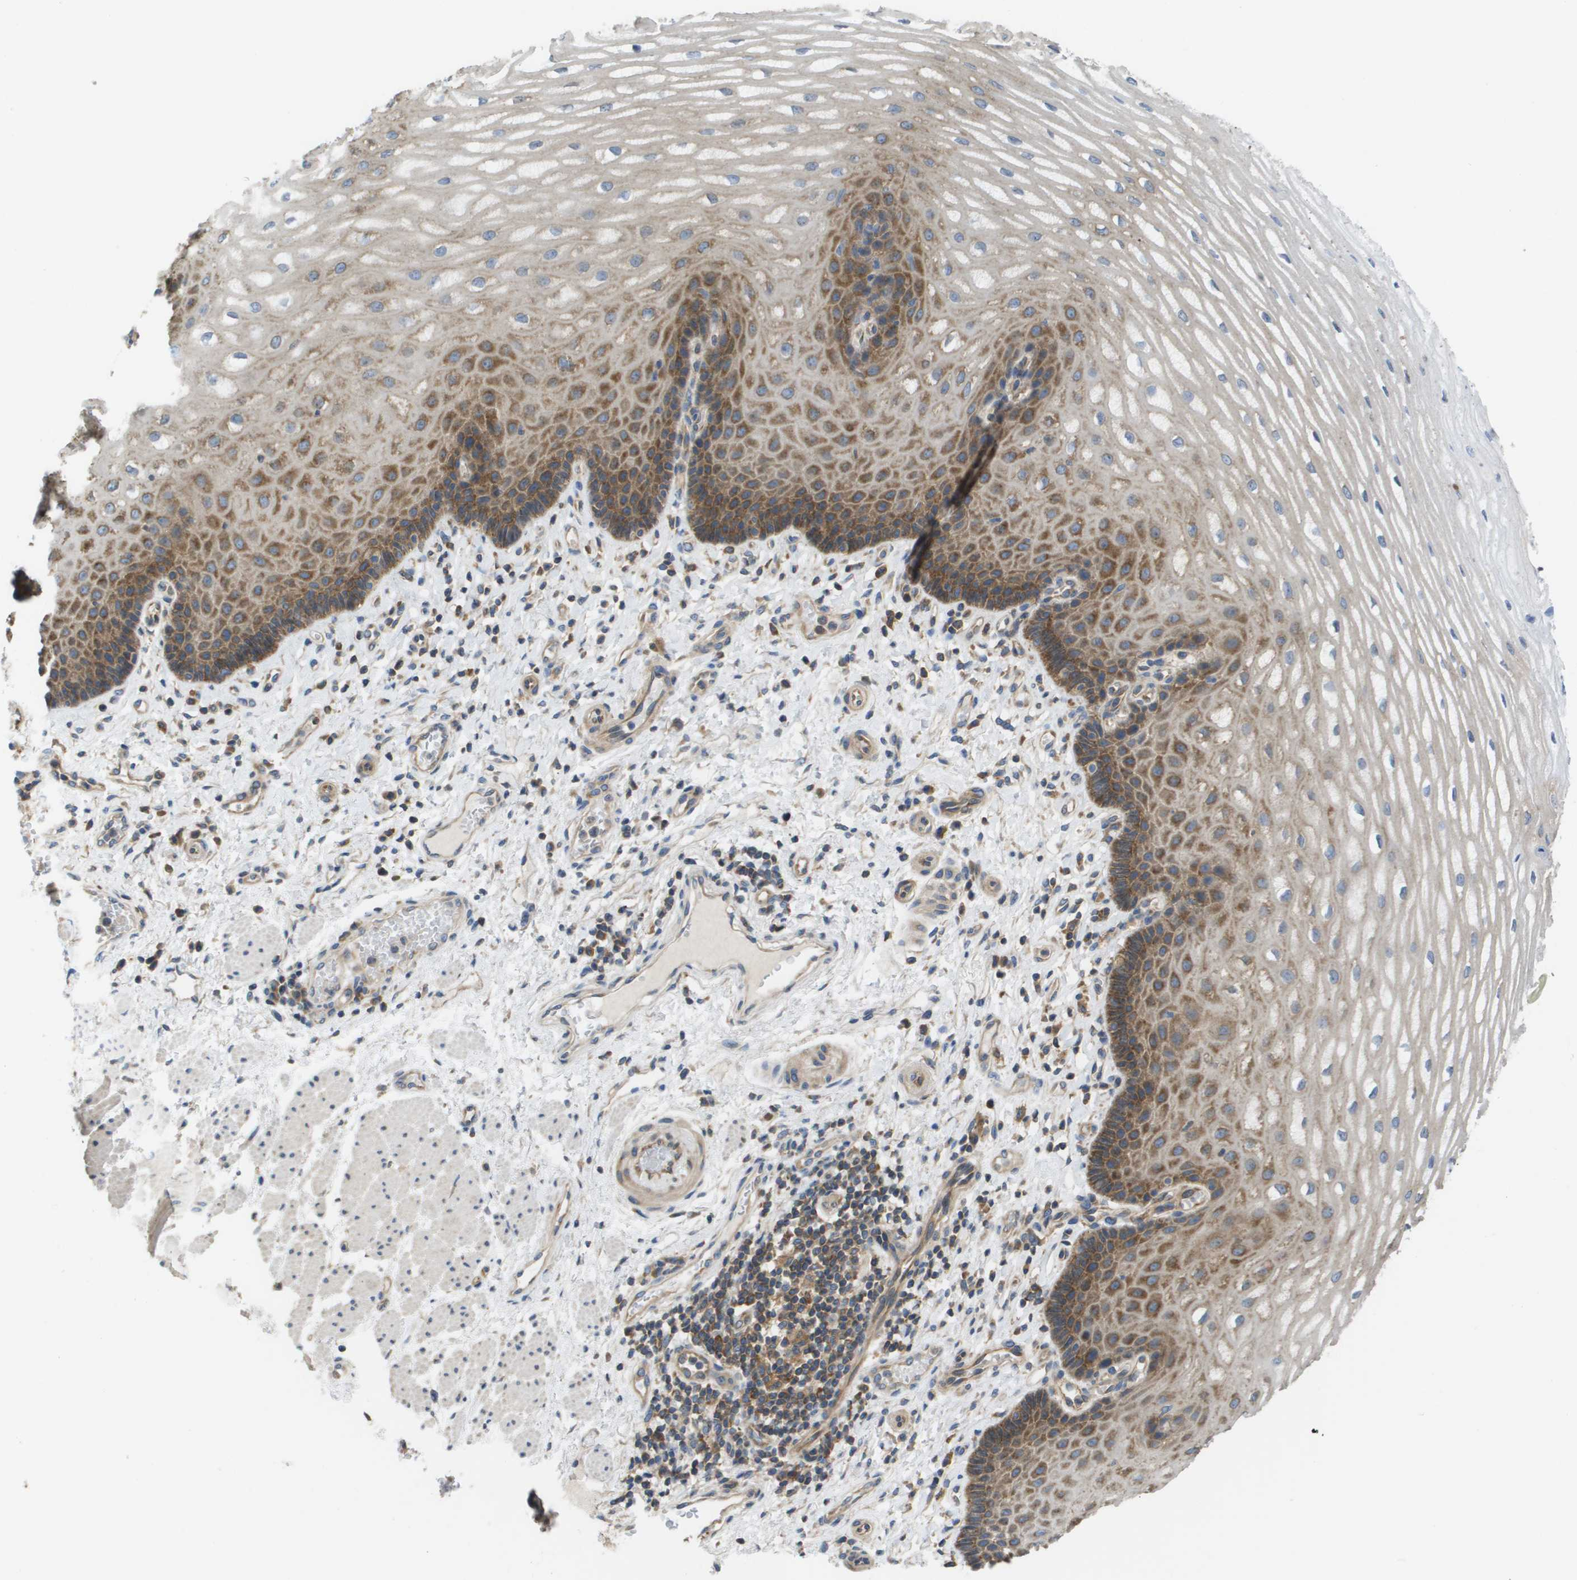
{"staining": {"intensity": "moderate", "quantity": "25%-75%", "location": "cytoplasmic/membranous"}, "tissue": "esophagus", "cell_type": "Squamous epithelial cells", "image_type": "normal", "snomed": [{"axis": "morphology", "description": "Normal tissue, NOS"}, {"axis": "topography", "description": "Esophagus"}], "caption": "Esophagus was stained to show a protein in brown. There is medium levels of moderate cytoplasmic/membranous positivity in about 25%-75% of squamous epithelial cells. (Stains: DAB in brown, nuclei in blue, Microscopy: brightfield microscopy at high magnification).", "gene": "EIF4G2", "patient": {"sex": "male", "age": 54}}